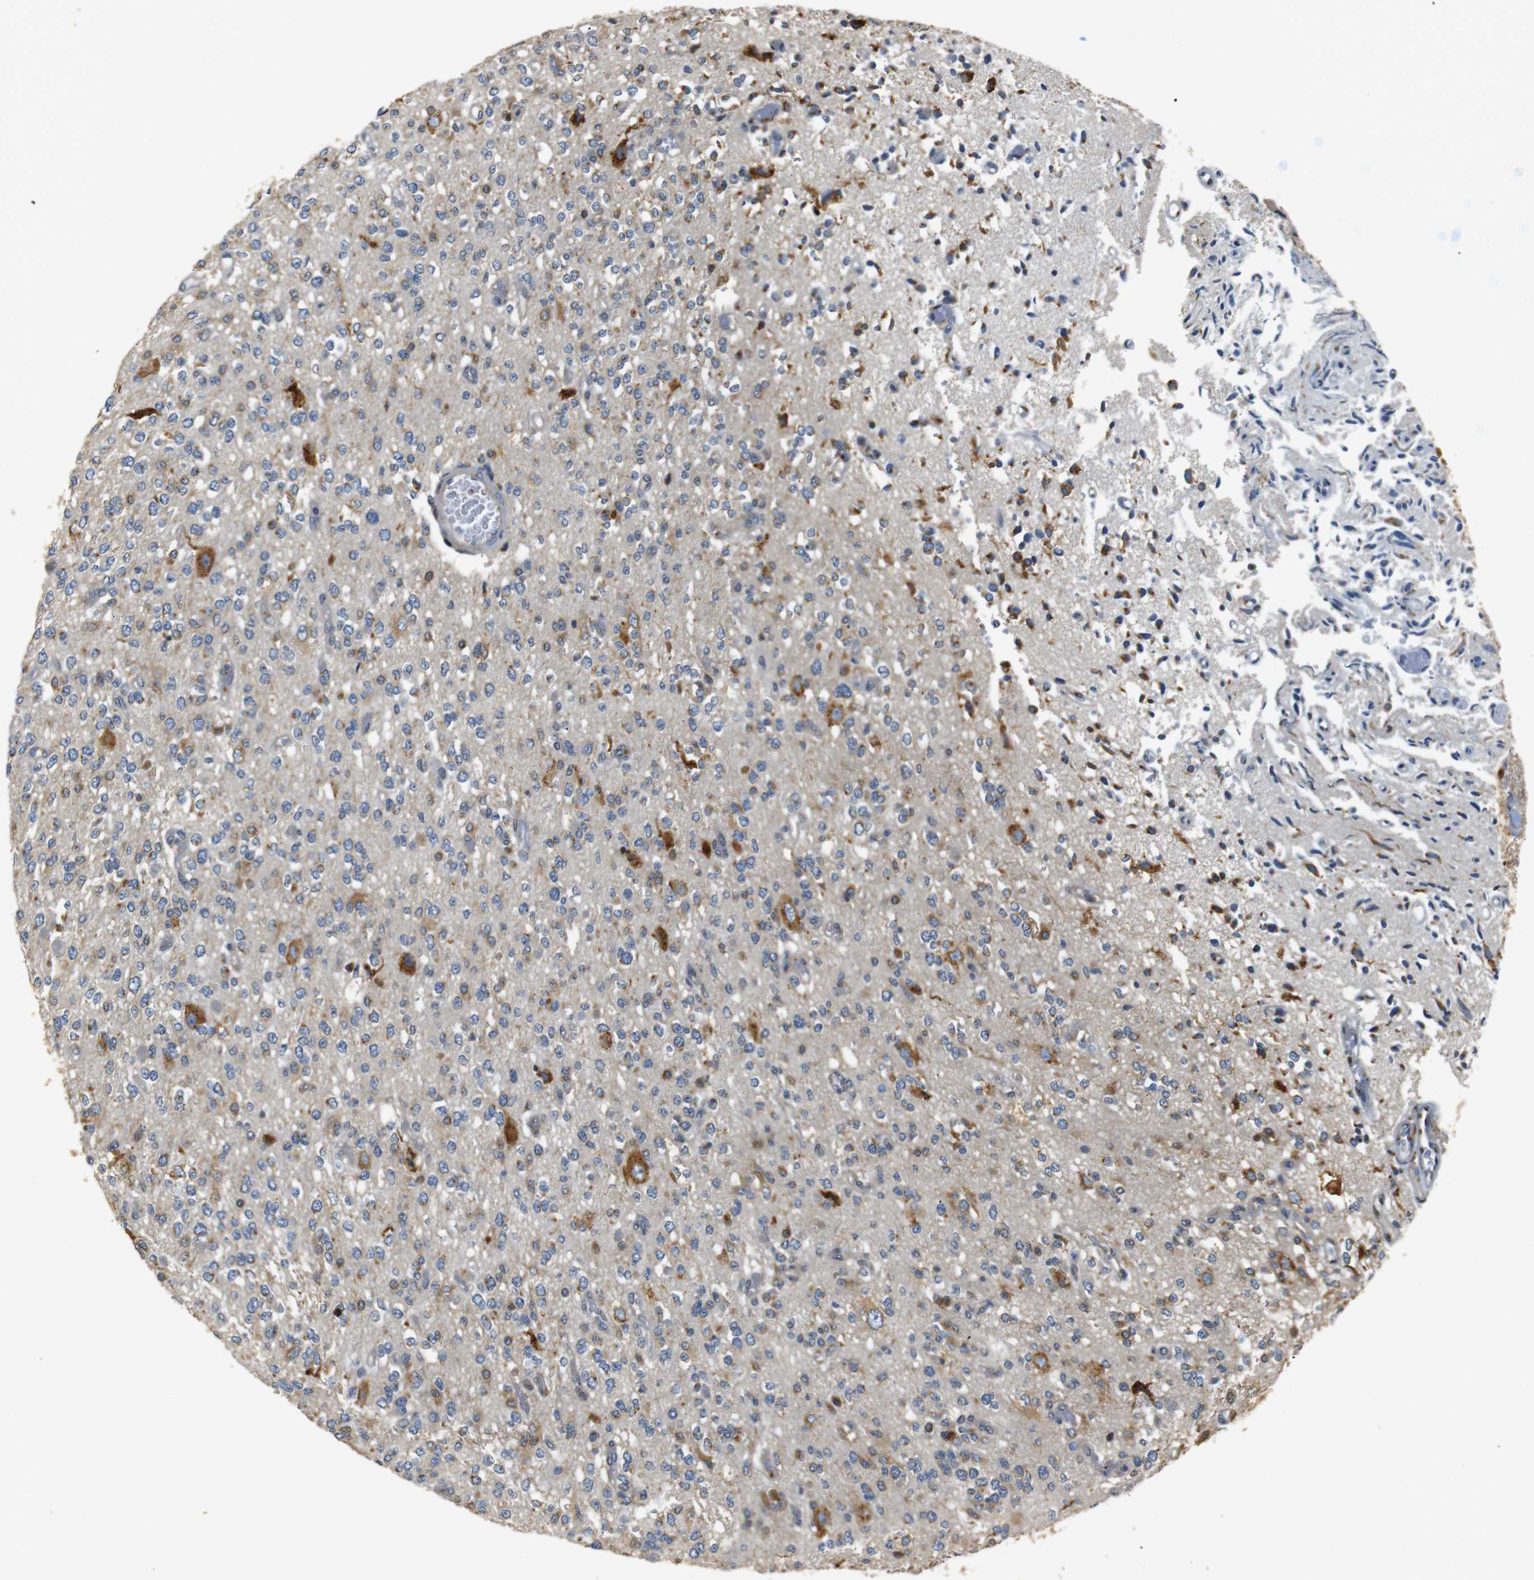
{"staining": {"intensity": "moderate", "quantity": "25%-75%", "location": "cytoplasmic/membranous"}, "tissue": "glioma", "cell_type": "Tumor cells", "image_type": "cancer", "snomed": [{"axis": "morphology", "description": "Glioma, malignant, Low grade"}, {"axis": "topography", "description": "Brain"}], "caption": "A micrograph of human glioma stained for a protein shows moderate cytoplasmic/membranous brown staining in tumor cells. The staining is performed using DAB brown chromogen to label protein expression. The nuclei are counter-stained blue using hematoxylin.", "gene": "TMED2", "patient": {"sex": "male", "age": 38}}